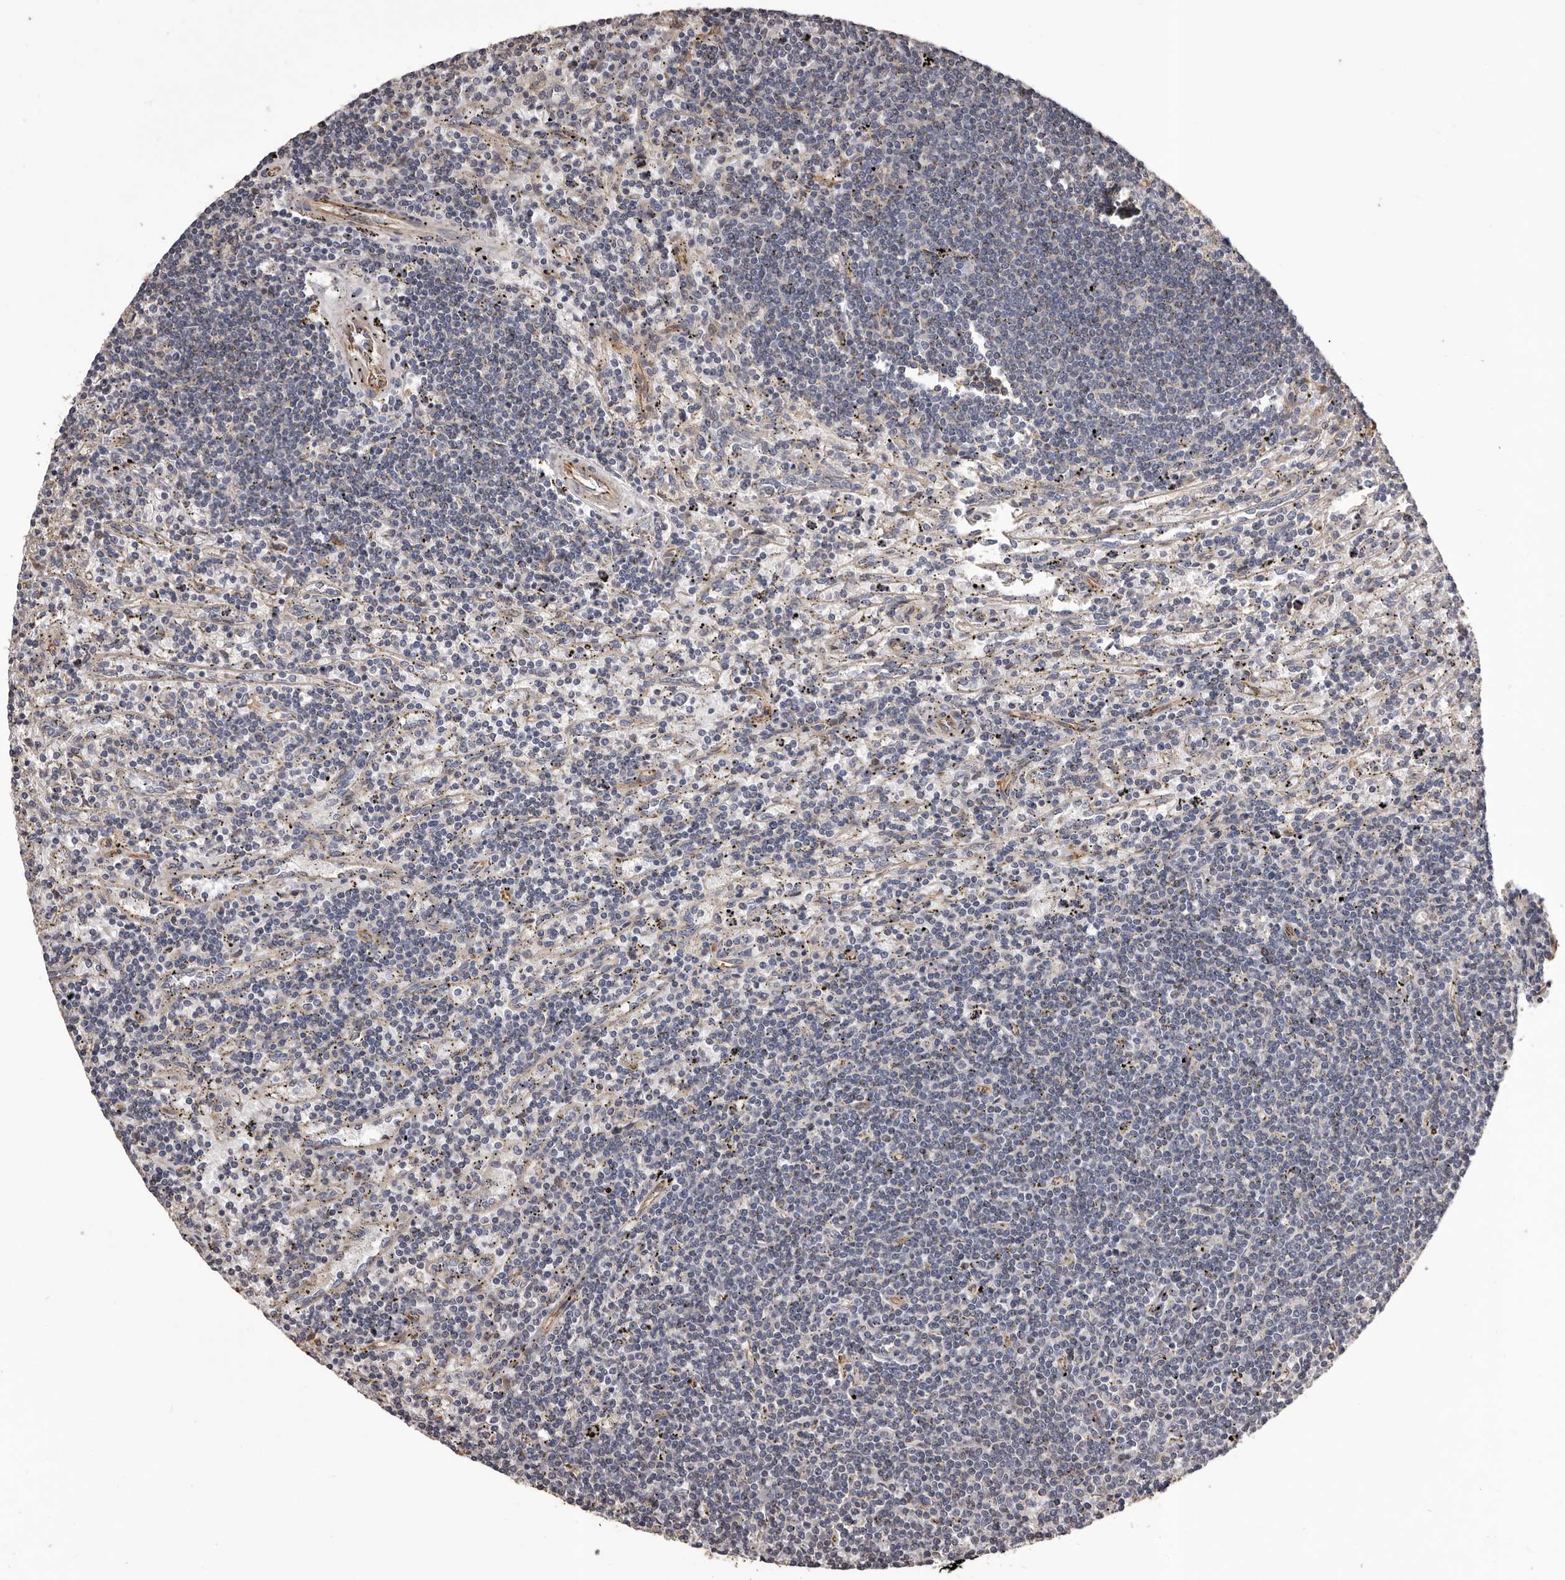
{"staining": {"intensity": "negative", "quantity": "none", "location": "none"}, "tissue": "lymphoma", "cell_type": "Tumor cells", "image_type": "cancer", "snomed": [{"axis": "morphology", "description": "Malignant lymphoma, non-Hodgkin's type, Low grade"}, {"axis": "topography", "description": "Spleen"}], "caption": "A high-resolution photomicrograph shows immunohistochemistry (IHC) staining of malignant lymphoma, non-Hodgkin's type (low-grade), which displays no significant expression in tumor cells.", "gene": "CEP104", "patient": {"sex": "male", "age": 76}}